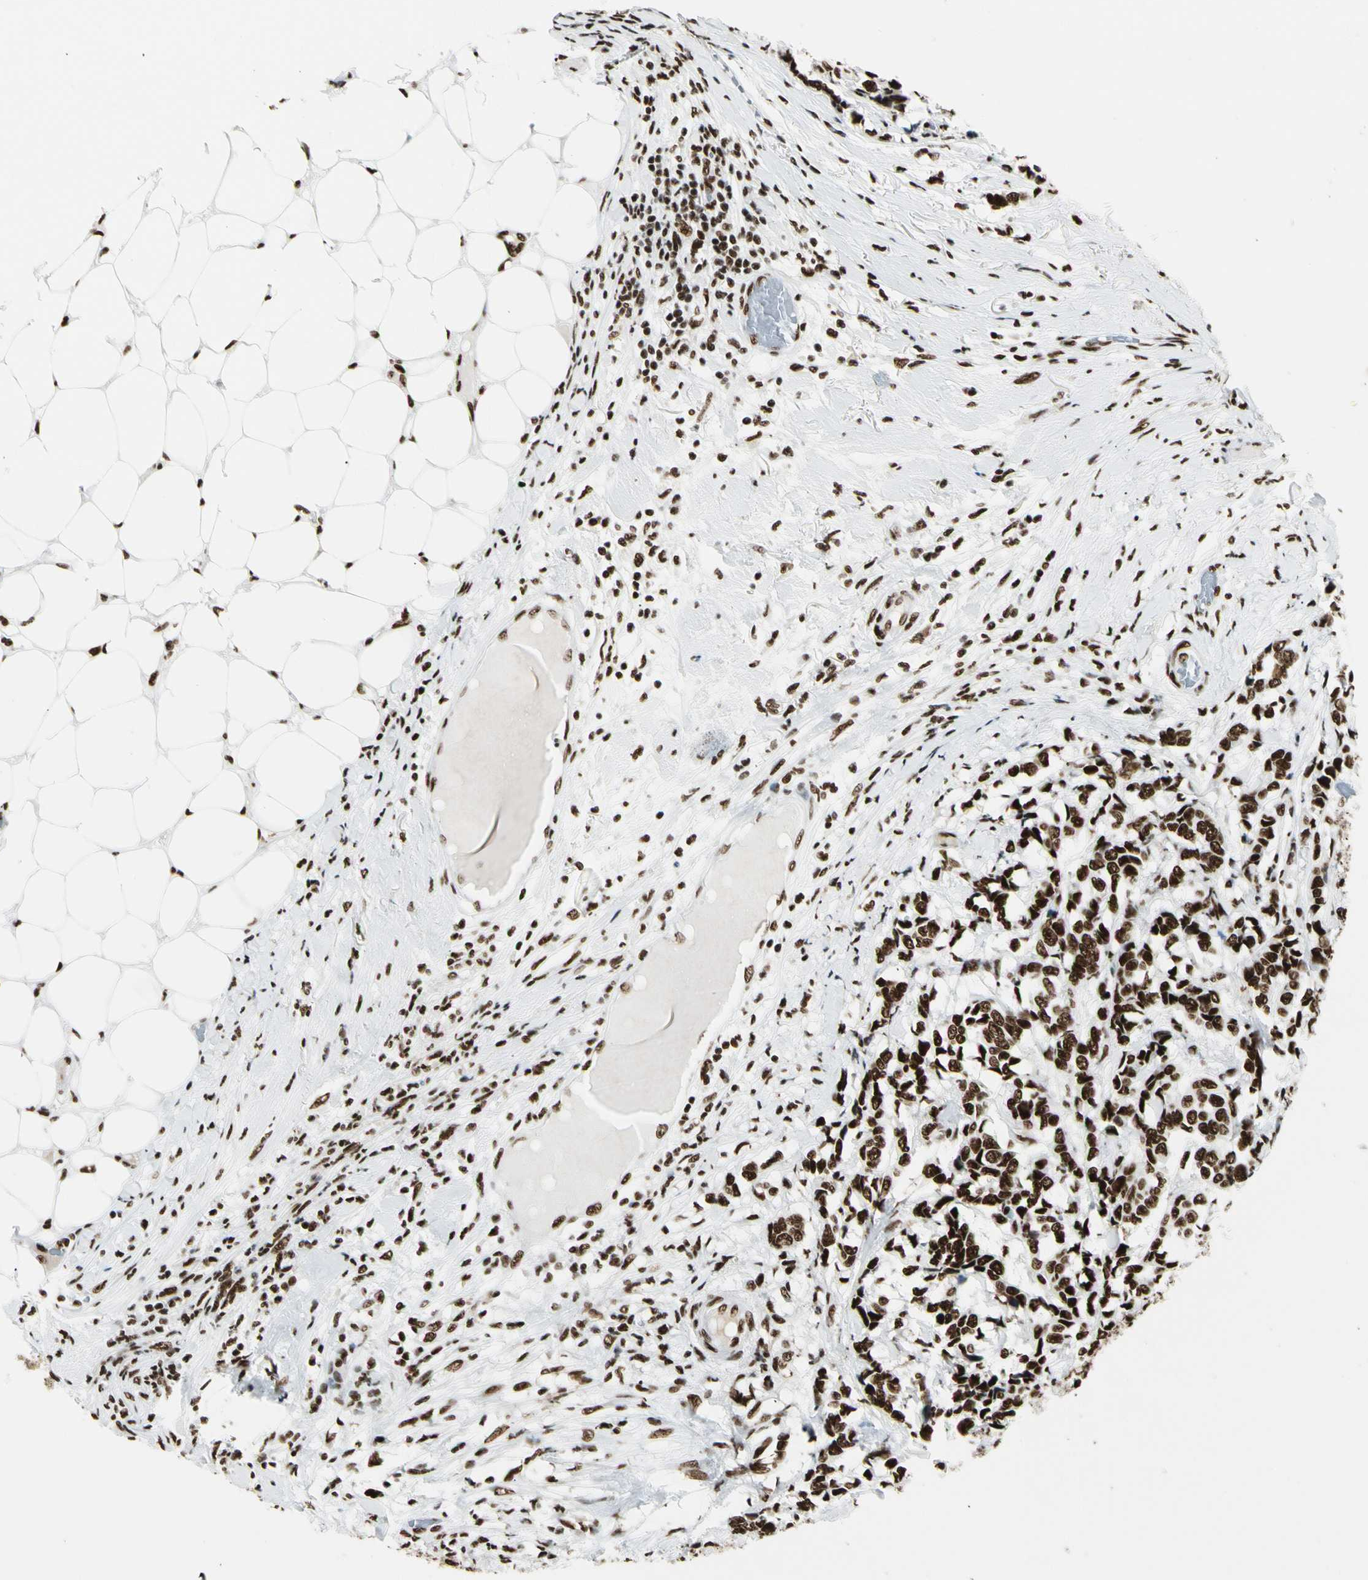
{"staining": {"intensity": "strong", "quantity": ">75%", "location": "nuclear"}, "tissue": "breast cancer", "cell_type": "Tumor cells", "image_type": "cancer", "snomed": [{"axis": "morphology", "description": "Duct carcinoma"}, {"axis": "topography", "description": "Breast"}], "caption": "A high amount of strong nuclear positivity is seen in about >75% of tumor cells in breast invasive ductal carcinoma tissue.", "gene": "CCAR1", "patient": {"sex": "female", "age": 87}}